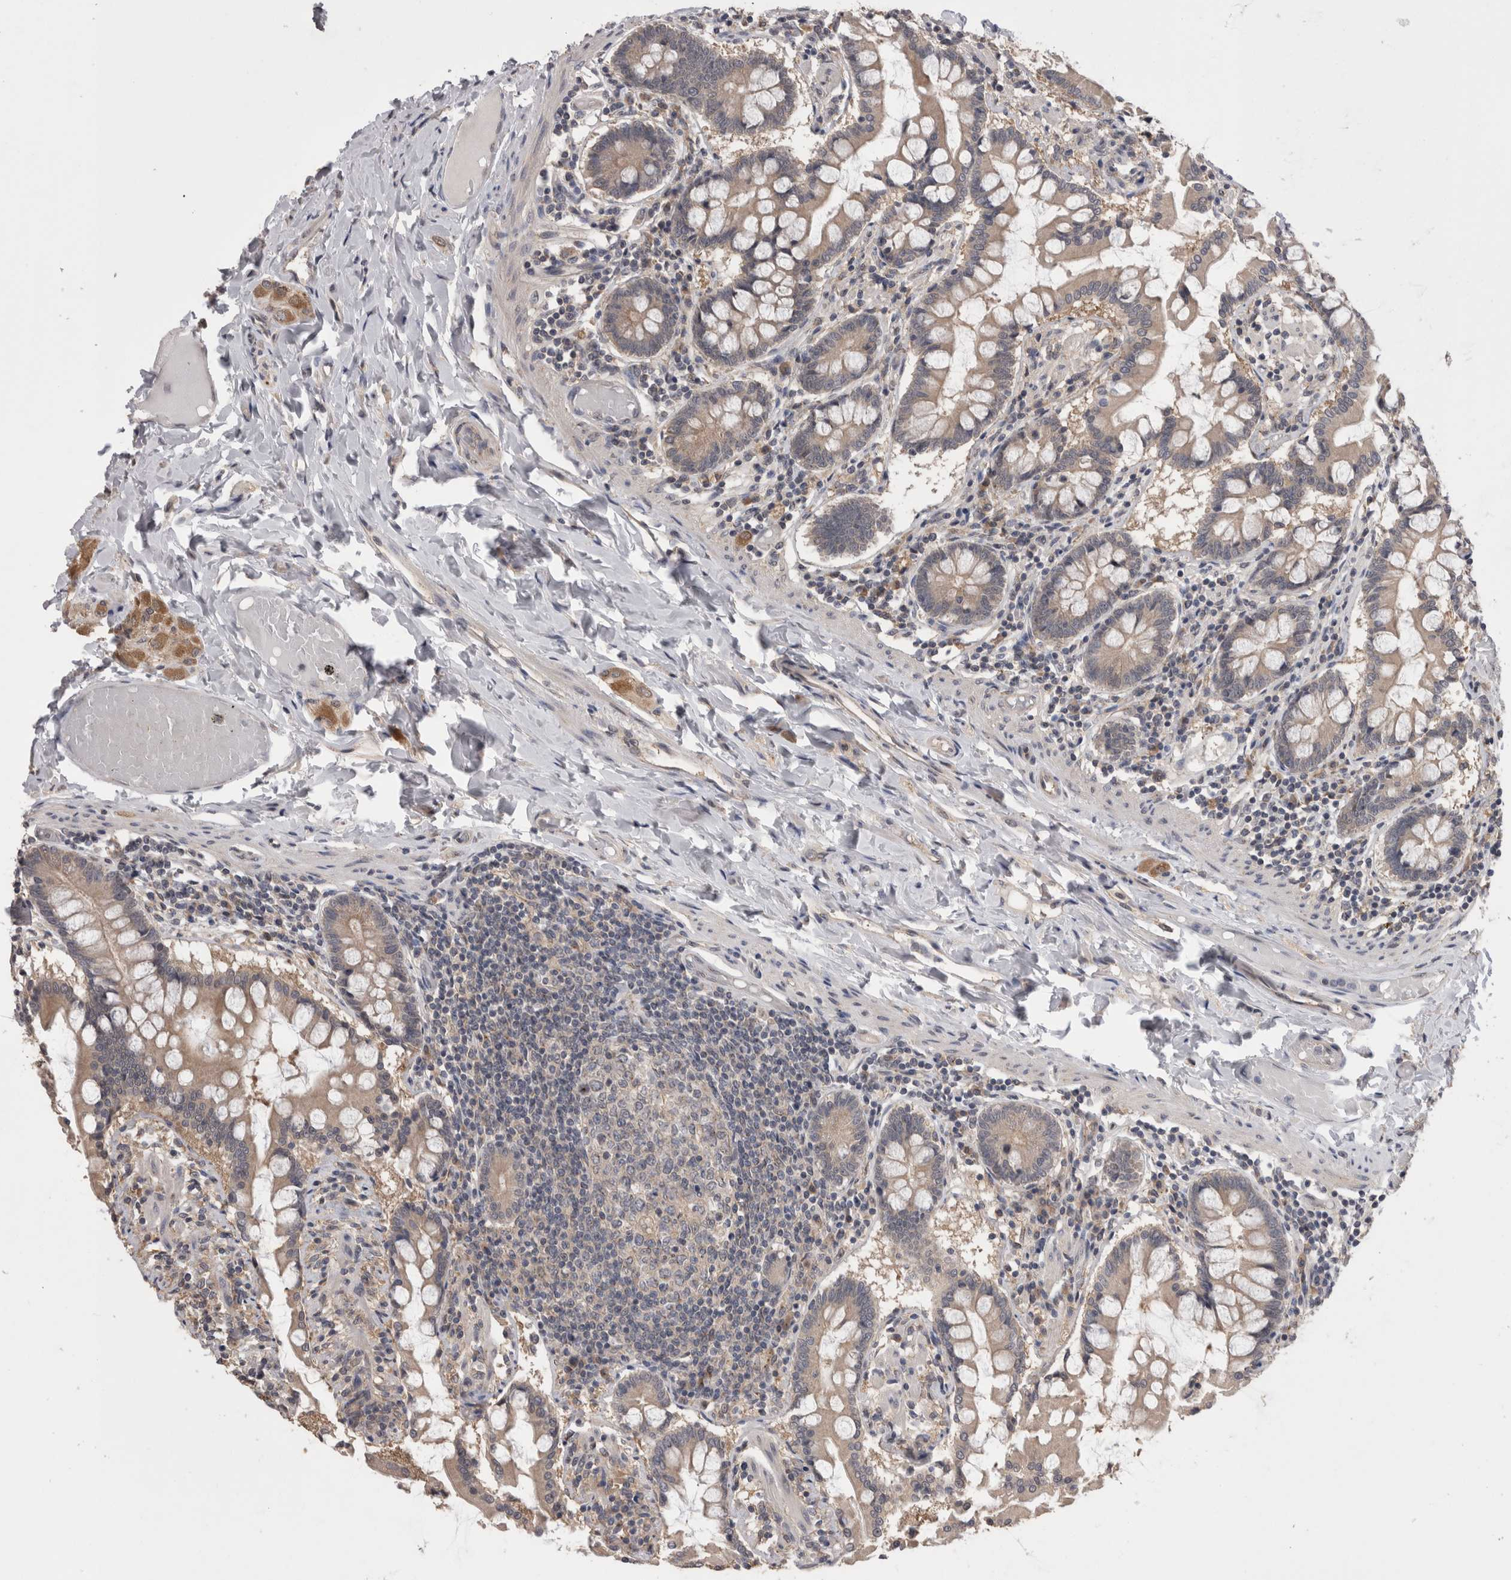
{"staining": {"intensity": "moderate", "quantity": ">75%", "location": "cytoplasmic/membranous"}, "tissue": "small intestine", "cell_type": "Glandular cells", "image_type": "normal", "snomed": [{"axis": "morphology", "description": "Normal tissue, NOS"}, {"axis": "topography", "description": "Small intestine"}], "caption": "A brown stain highlights moderate cytoplasmic/membranous positivity of a protein in glandular cells of benign small intestine. (DAB (3,3'-diaminobenzidine) IHC with brightfield microscopy, high magnification).", "gene": "DCTN6", "patient": {"sex": "male", "age": 41}}